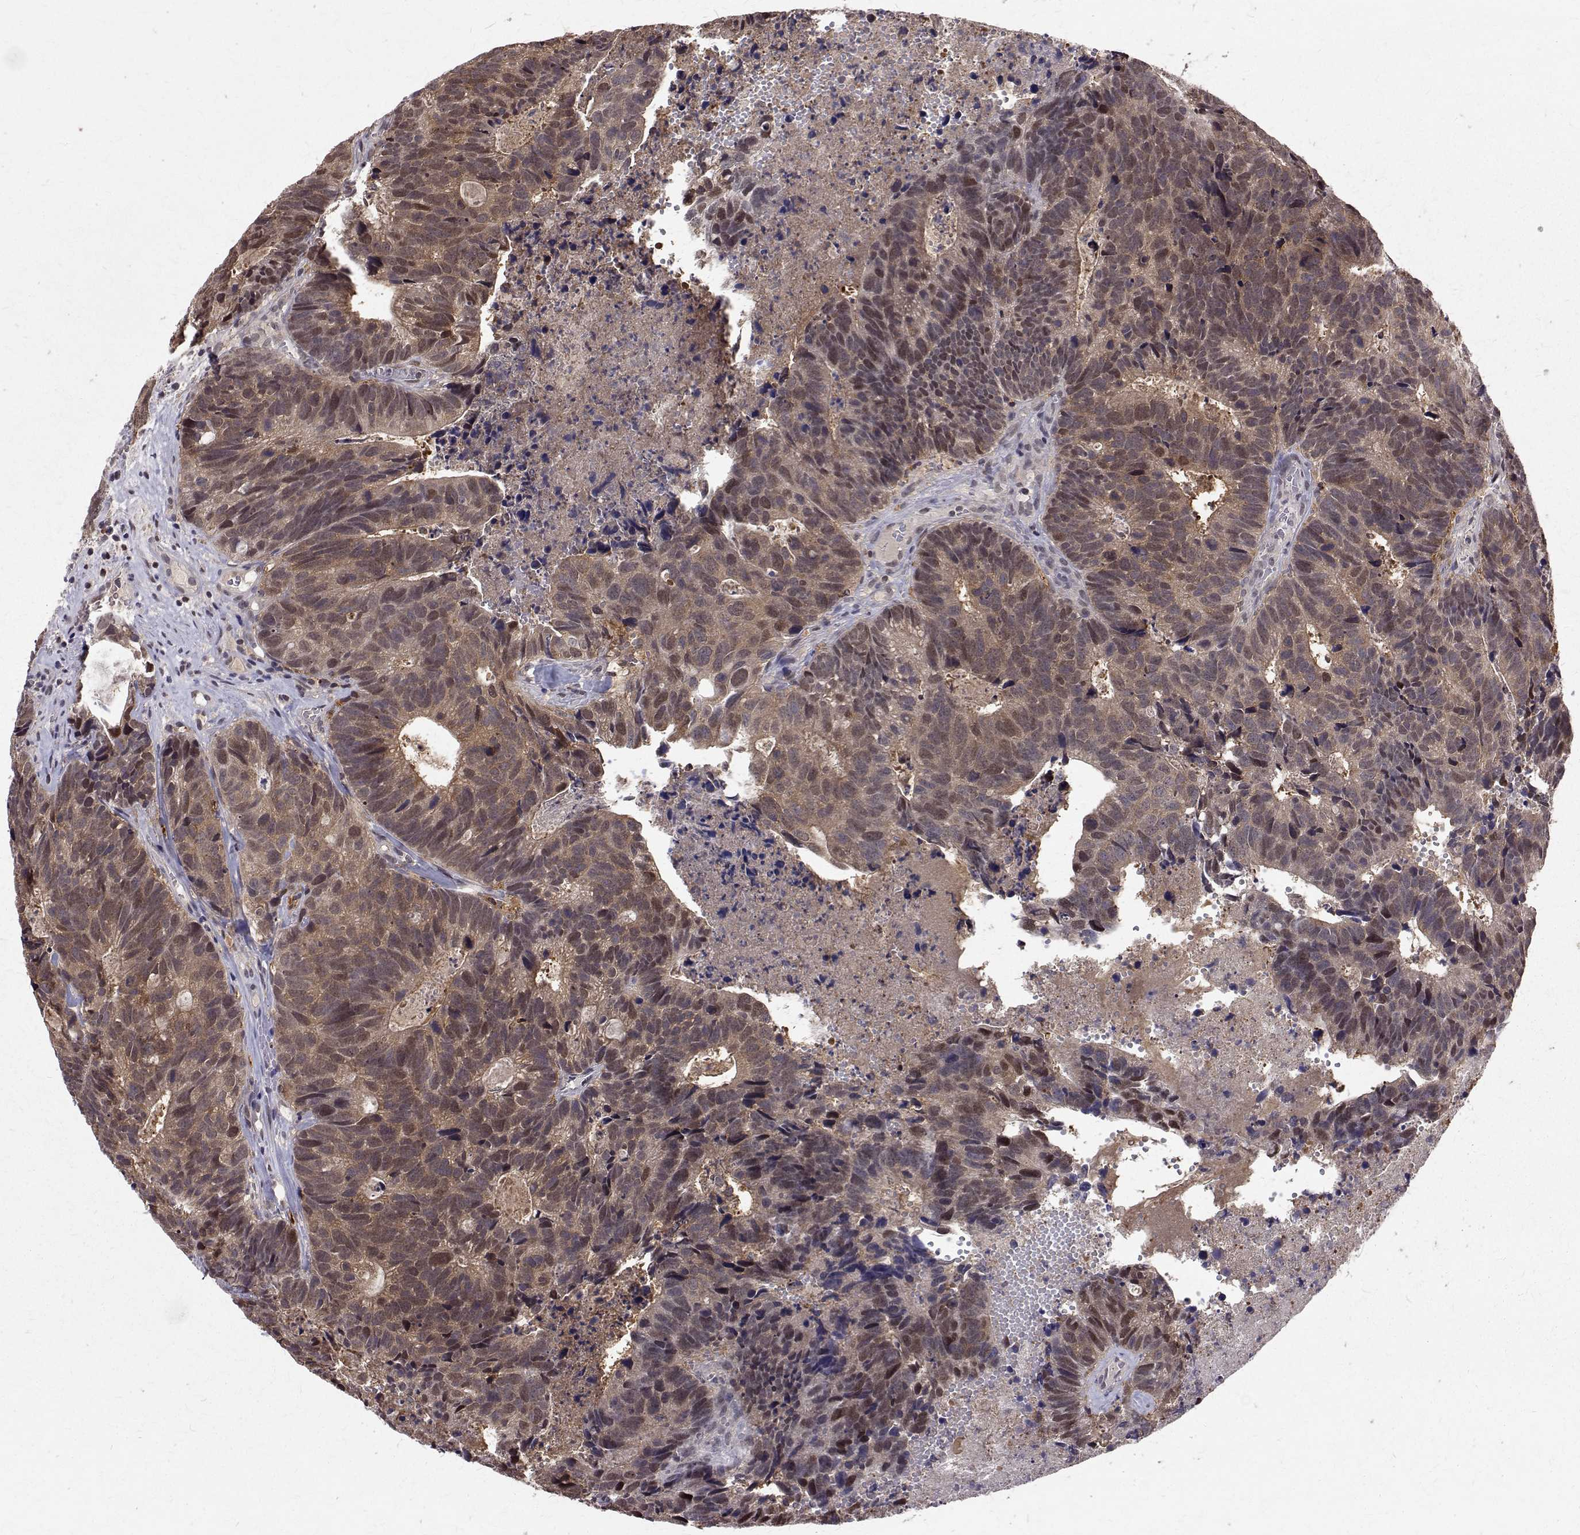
{"staining": {"intensity": "weak", "quantity": ">75%", "location": "cytoplasmic/membranous,nuclear"}, "tissue": "head and neck cancer", "cell_type": "Tumor cells", "image_type": "cancer", "snomed": [{"axis": "morphology", "description": "Adenocarcinoma, NOS"}, {"axis": "topography", "description": "Head-Neck"}], "caption": "Head and neck adenocarcinoma stained with DAB immunohistochemistry (IHC) shows low levels of weak cytoplasmic/membranous and nuclear staining in about >75% of tumor cells. (Brightfield microscopy of DAB IHC at high magnification).", "gene": "NIF3L1", "patient": {"sex": "male", "age": 62}}